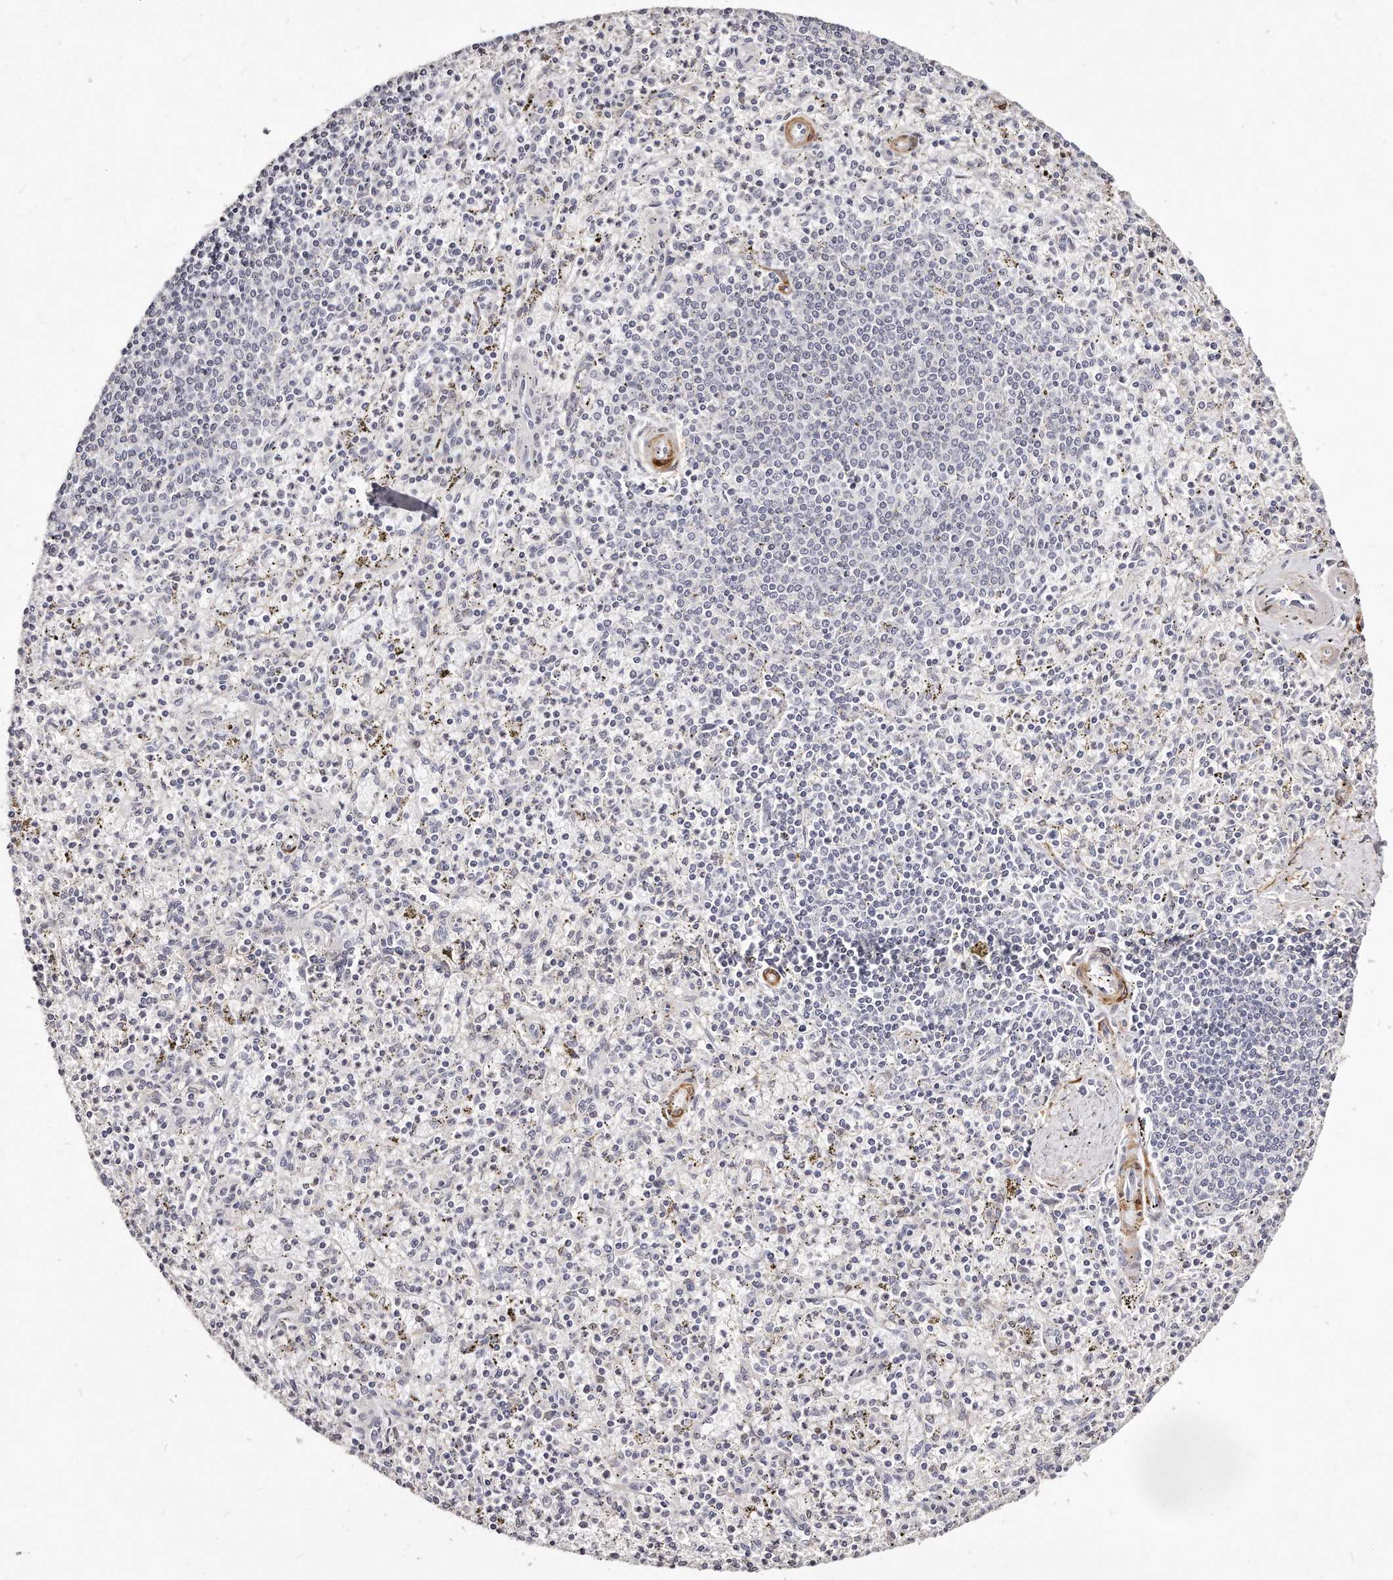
{"staining": {"intensity": "negative", "quantity": "none", "location": "none"}, "tissue": "spleen", "cell_type": "Cells in red pulp", "image_type": "normal", "snomed": [{"axis": "morphology", "description": "Normal tissue, NOS"}, {"axis": "topography", "description": "Spleen"}], "caption": "This is an immunohistochemistry (IHC) histopathology image of unremarkable spleen. There is no expression in cells in red pulp.", "gene": "LMOD1", "patient": {"sex": "male", "age": 72}}